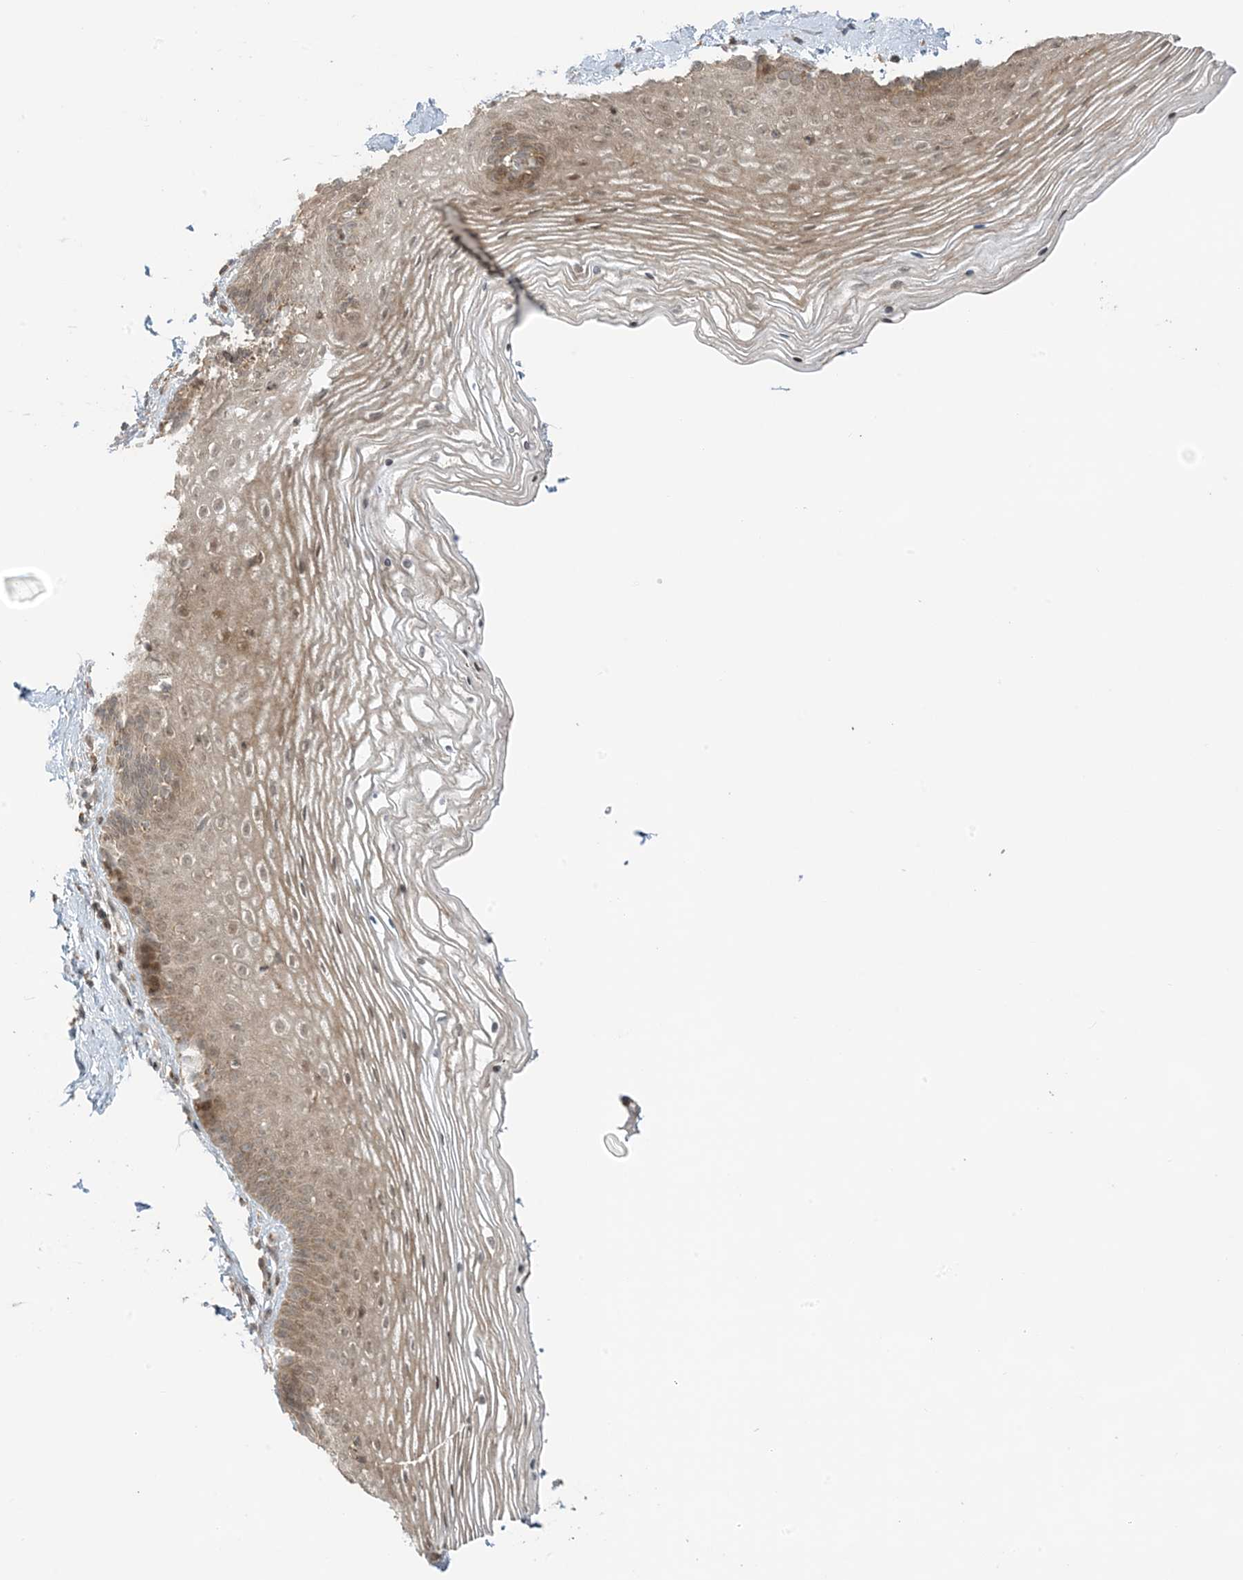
{"staining": {"intensity": "moderate", "quantity": ">75%", "location": "cytoplasmic/membranous,nuclear"}, "tissue": "vagina", "cell_type": "Squamous epithelial cells", "image_type": "normal", "snomed": [{"axis": "morphology", "description": "Normal tissue, NOS"}, {"axis": "topography", "description": "Vagina"}], "caption": "IHC staining of unremarkable vagina, which shows medium levels of moderate cytoplasmic/membranous,nuclear staining in about >75% of squamous epithelial cells indicating moderate cytoplasmic/membranous,nuclear protein positivity. The staining was performed using DAB (3,3'-diaminobenzidine) (brown) for protein detection and nuclei were counterstained in hematoxylin (blue).", "gene": "PHLDB2", "patient": {"sex": "female", "age": 32}}